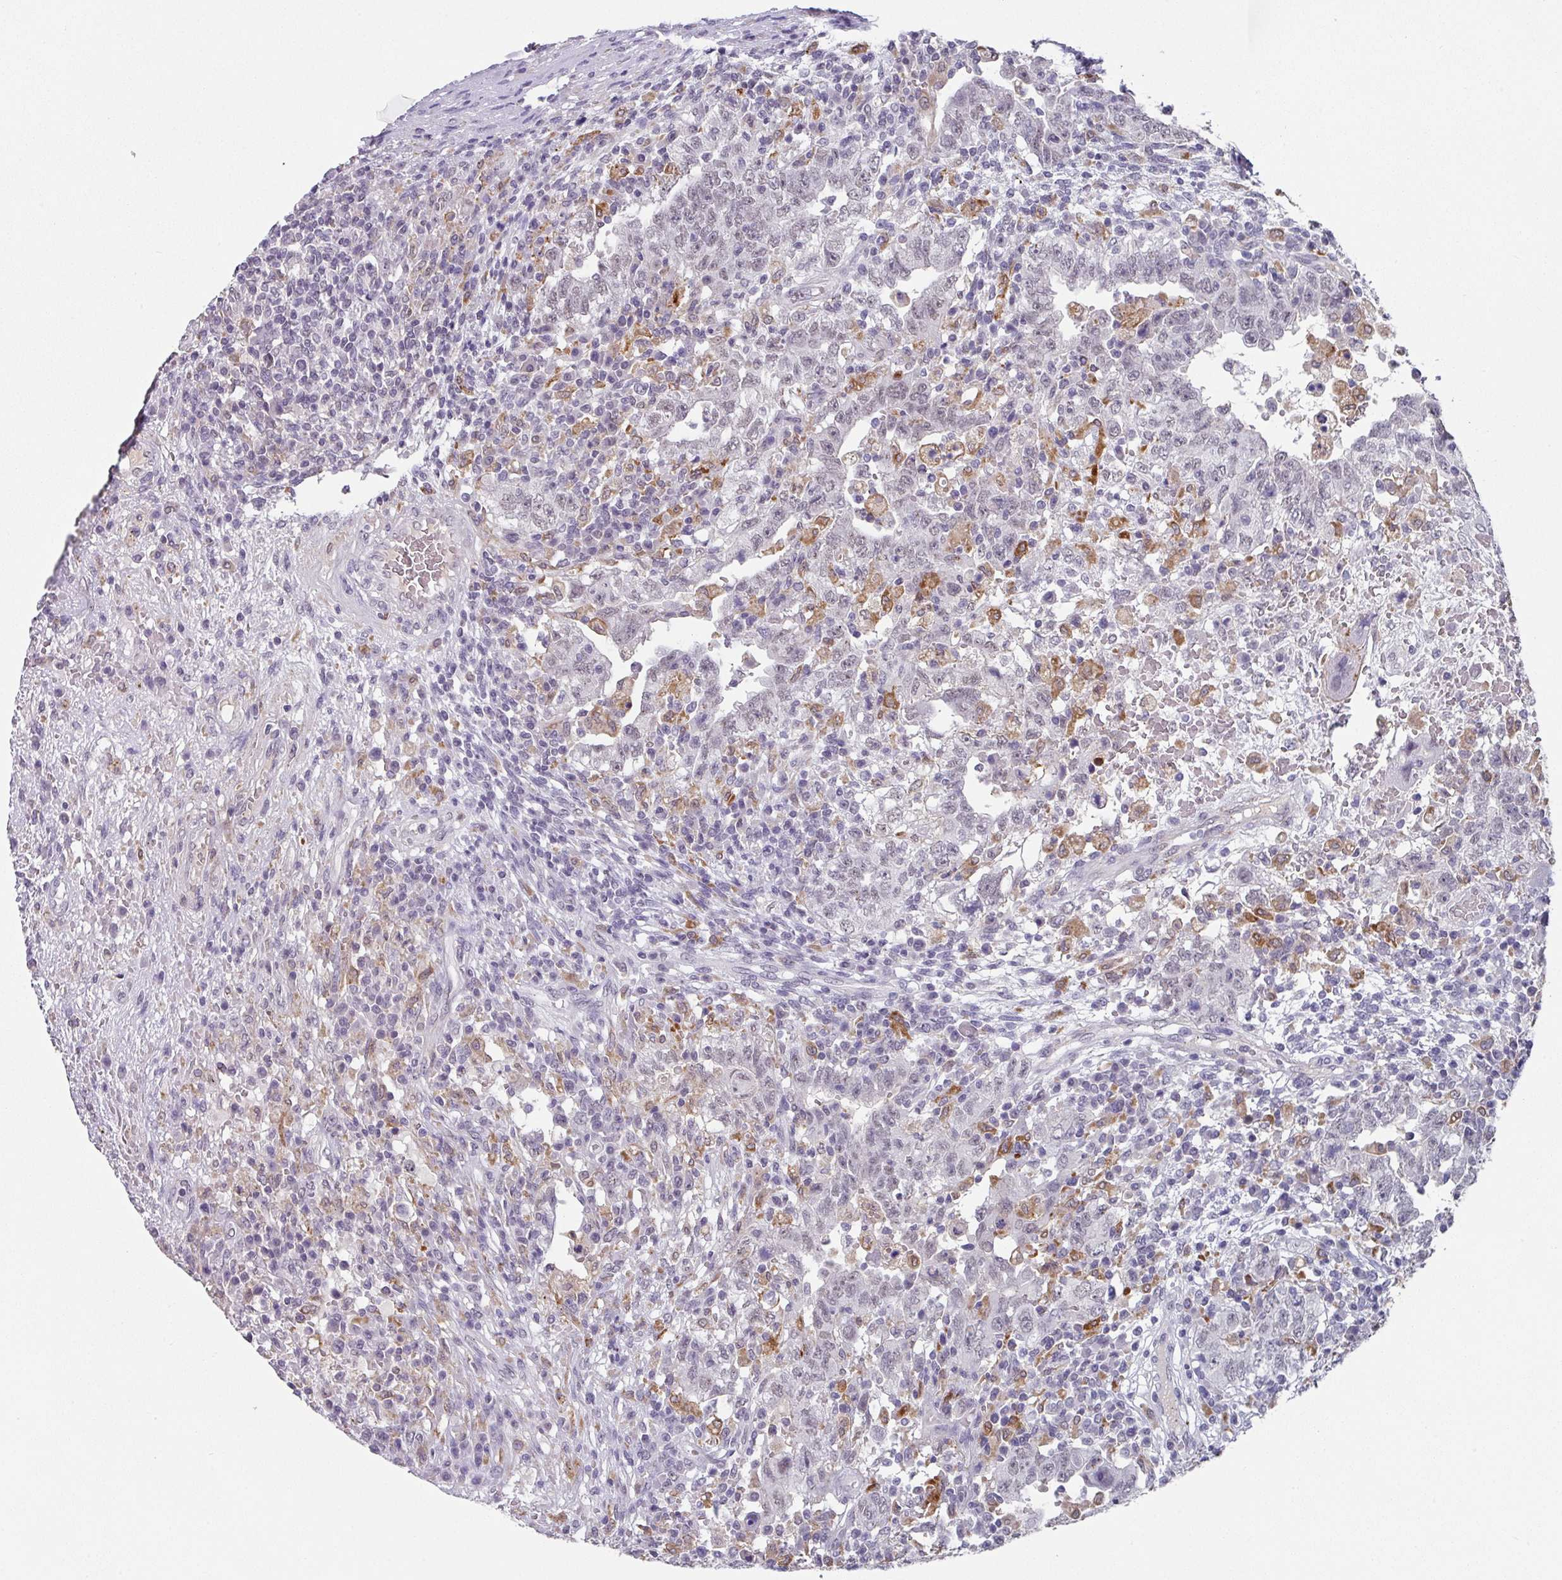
{"staining": {"intensity": "negative", "quantity": "none", "location": "none"}, "tissue": "testis cancer", "cell_type": "Tumor cells", "image_type": "cancer", "snomed": [{"axis": "morphology", "description": "Carcinoma, Embryonal, NOS"}, {"axis": "topography", "description": "Testis"}], "caption": "Testis embryonal carcinoma was stained to show a protein in brown. There is no significant positivity in tumor cells.", "gene": "C1QB", "patient": {"sex": "male", "age": 26}}